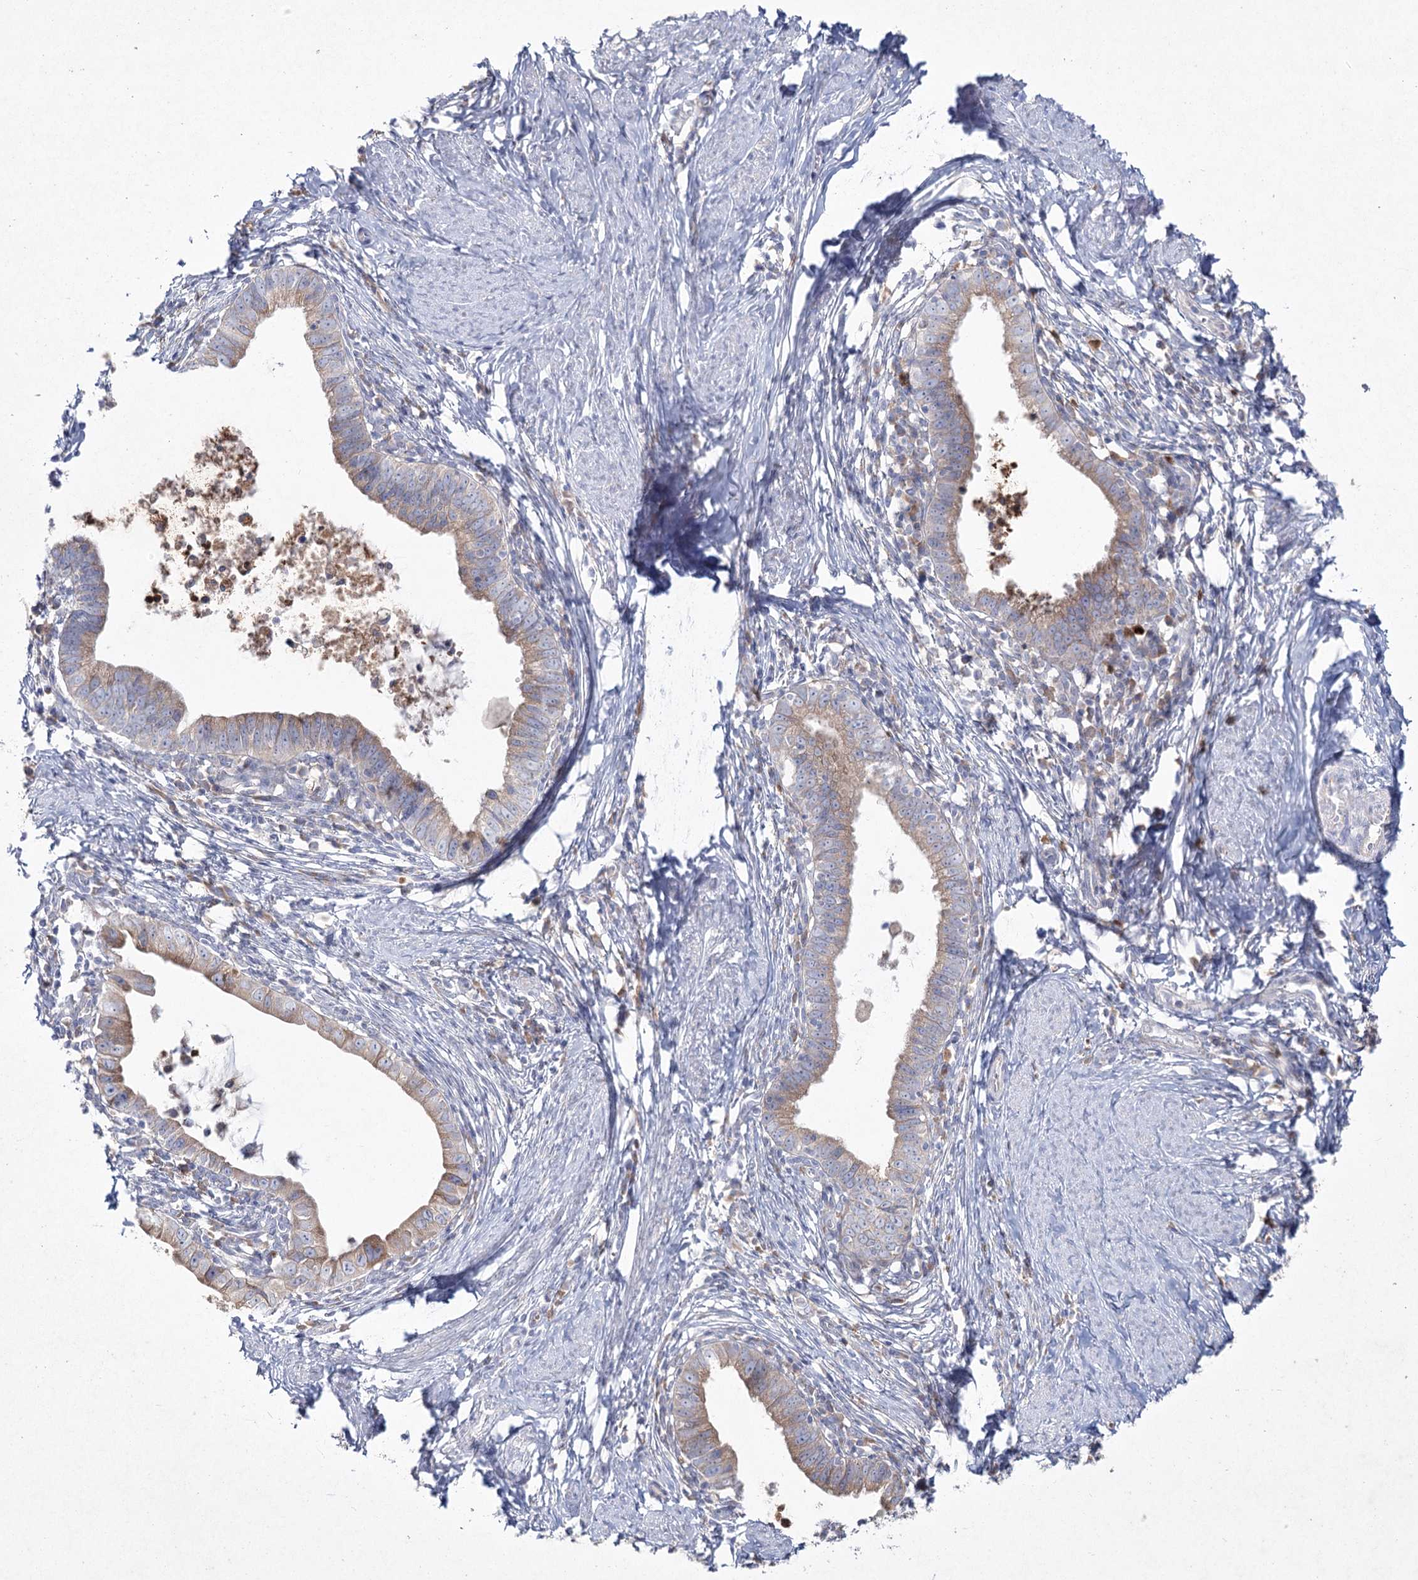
{"staining": {"intensity": "weak", "quantity": ">75%", "location": "cytoplasmic/membranous"}, "tissue": "cervical cancer", "cell_type": "Tumor cells", "image_type": "cancer", "snomed": [{"axis": "morphology", "description": "Adenocarcinoma, NOS"}, {"axis": "topography", "description": "Cervix"}], "caption": "Cervical adenocarcinoma tissue shows weak cytoplasmic/membranous staining in approximately >75% of tumor cells", "gene": "NIPAL4", "patient": {"sex": "female", "age": 36}}